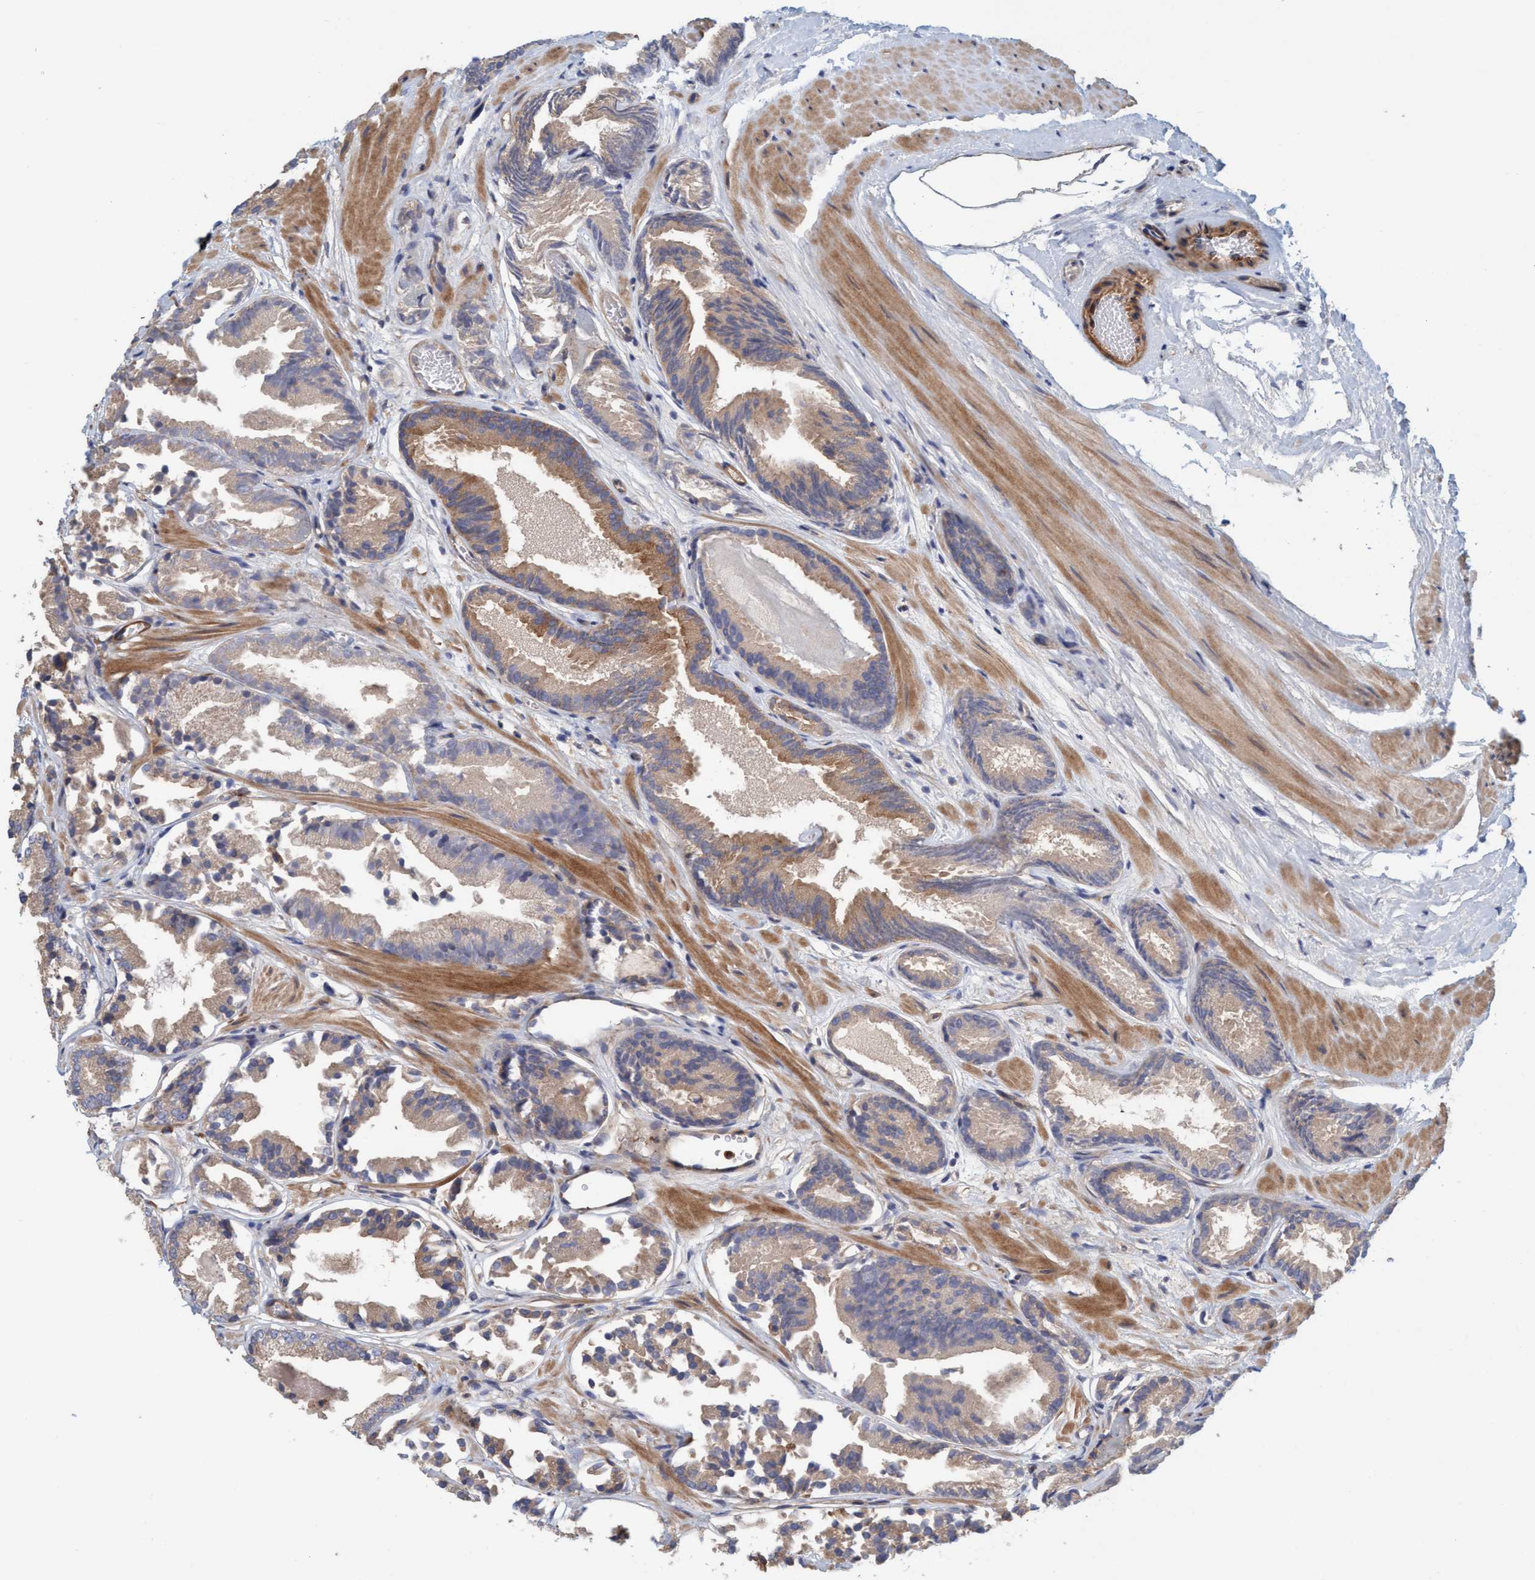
{"staining": {"intensity": "moderate", "quantity": ">75%", "location": "cytoplasmic/membranous"}, "tissue": "prostate cancer", "cell_type": "Tumor cells", "image_type": "cancer", "snomed": [{"axis": "morphology", "description": "Adenocarcinoma, Low grade"}, {"axis": "topography", "description": "Prostate"}], "caption": "IHC (DAB (3,3'-diaminobenzidine)) staining of human low-grade adenocarcinoma (prostate) exhibits moderate cytoplasmic/membranous protein expression in approximately >75% of tumor cells.", "gene": "SPECC1", "patient": {"sex": "male", "age": 51}}